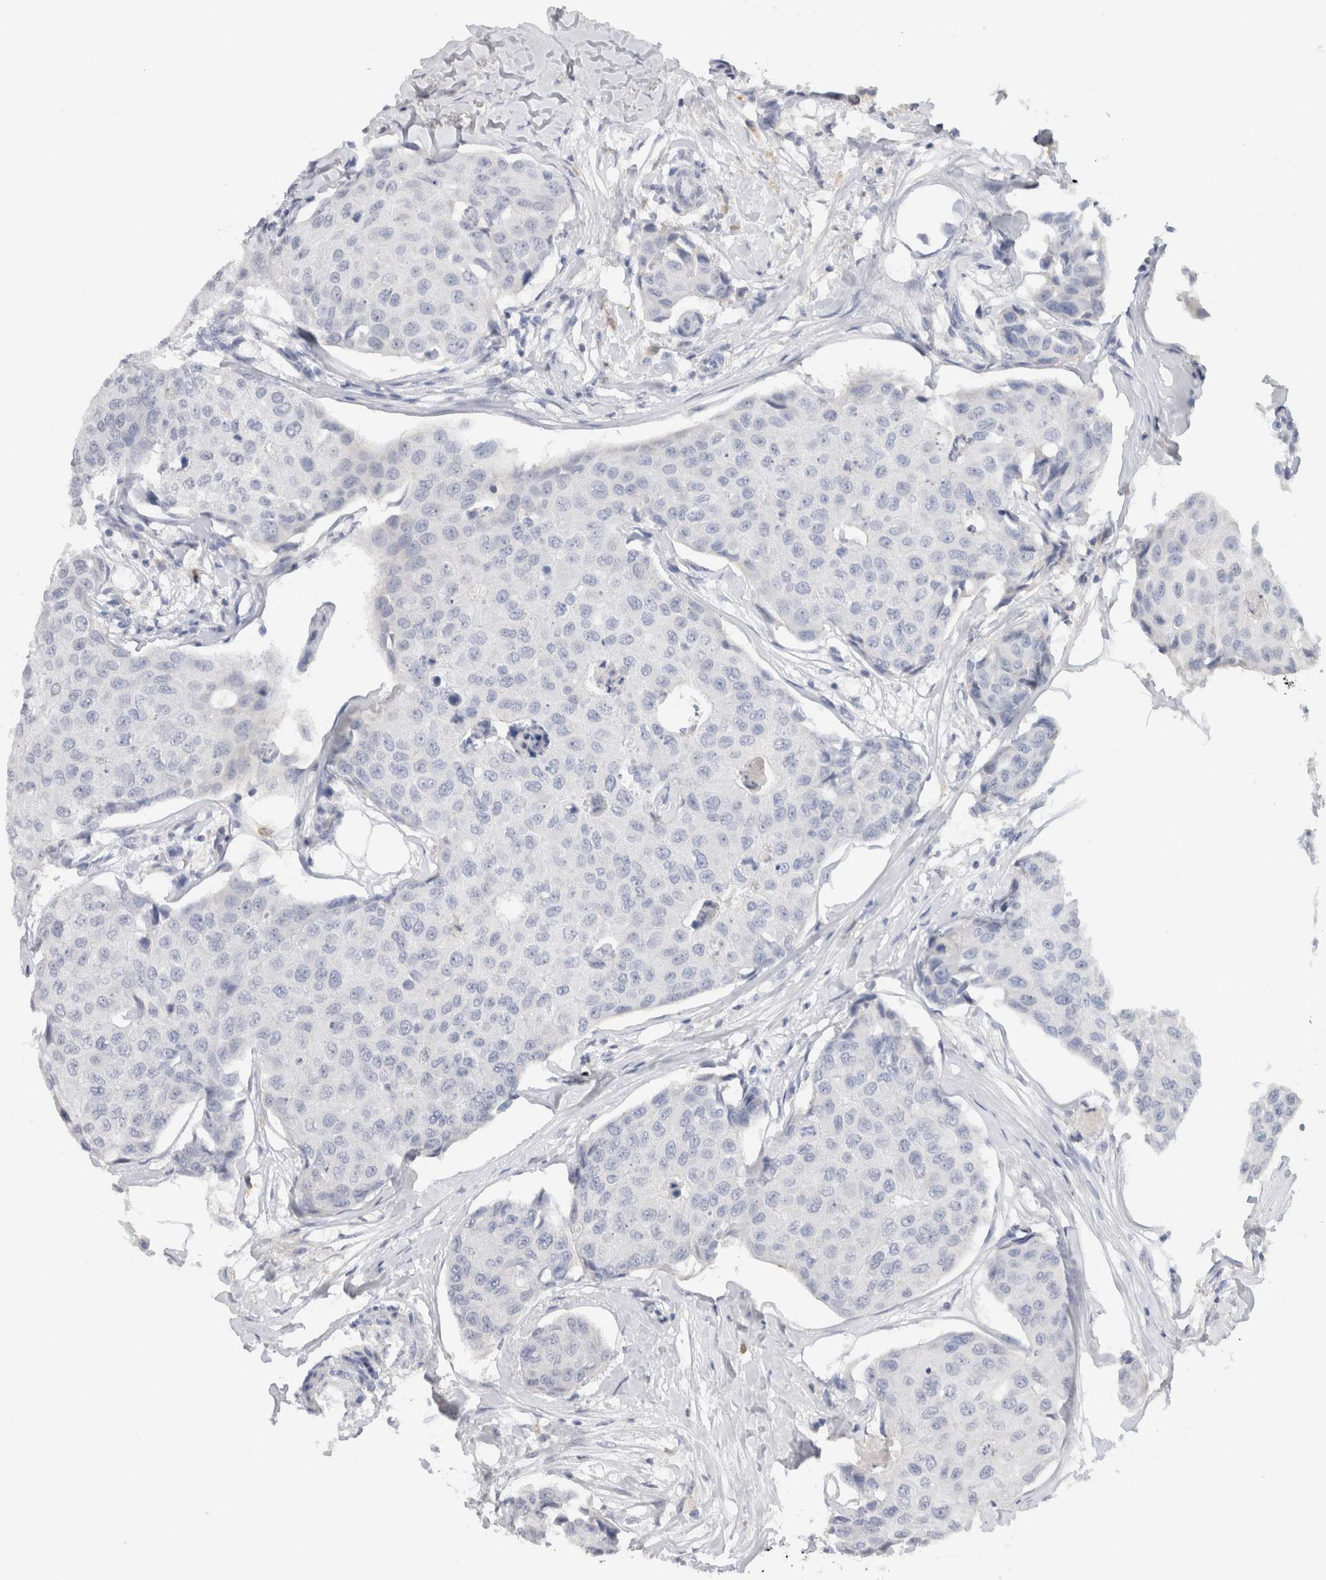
{"staining": {"intensity": "negative", "quantity": "none", "location": "none"}, "tissue": "breast cancer", "cell_type": "Tumor cells", "image_type": "cancer", "snomed": [{"axis": "morphology", "description": "Duct carcinoma"}, {"axis": "topography", "description": "Breast"}], "caption": "DAB immunohistochemical staining of human breast infiltrating ductal carcinoma exhibits no significant positivity in tumor cells.", "gene": "LAMP3", "patient": {"sex": "female", "age": 80}}